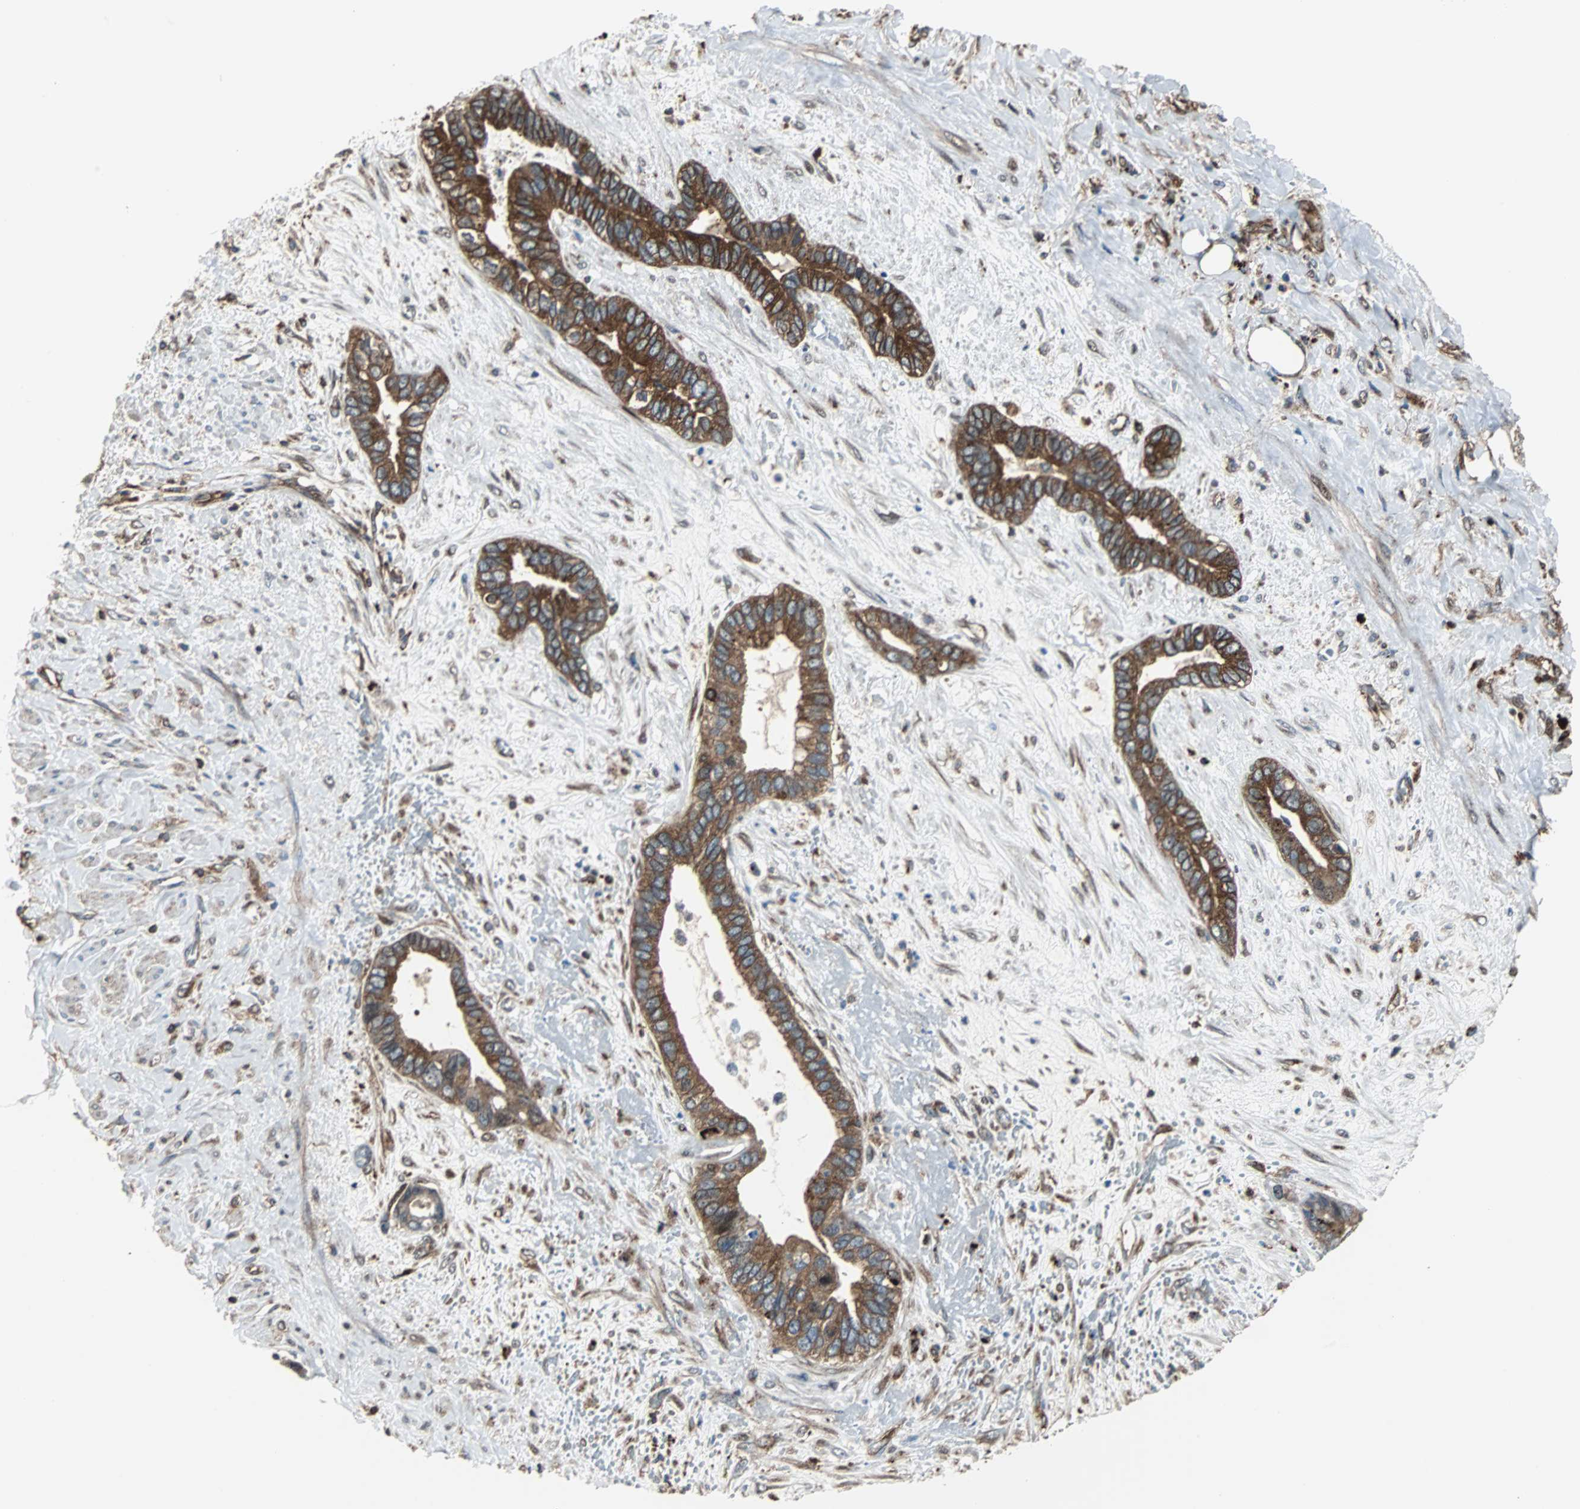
{"staining": {"intensity": "strong", "quantity": ">75%", "location": "cytoplasmic/membranous"}, "tissue": "liver cancer", "cell_type": "Tumor cells", "image_type": "cancer", "snomed": [{"axis": "morphology", "description": "Cholangiocarcinoma"}, {"axis": "topography", "description": "Liver"}], "caption": "About >75% of tumor cells in liver cancer demonstrate strong cytoplasmic/membranous protein staining as visualized by brown immunohistochemical staining.", "gene": "RELA", "patient": {"sex": "female", "age": 65}}